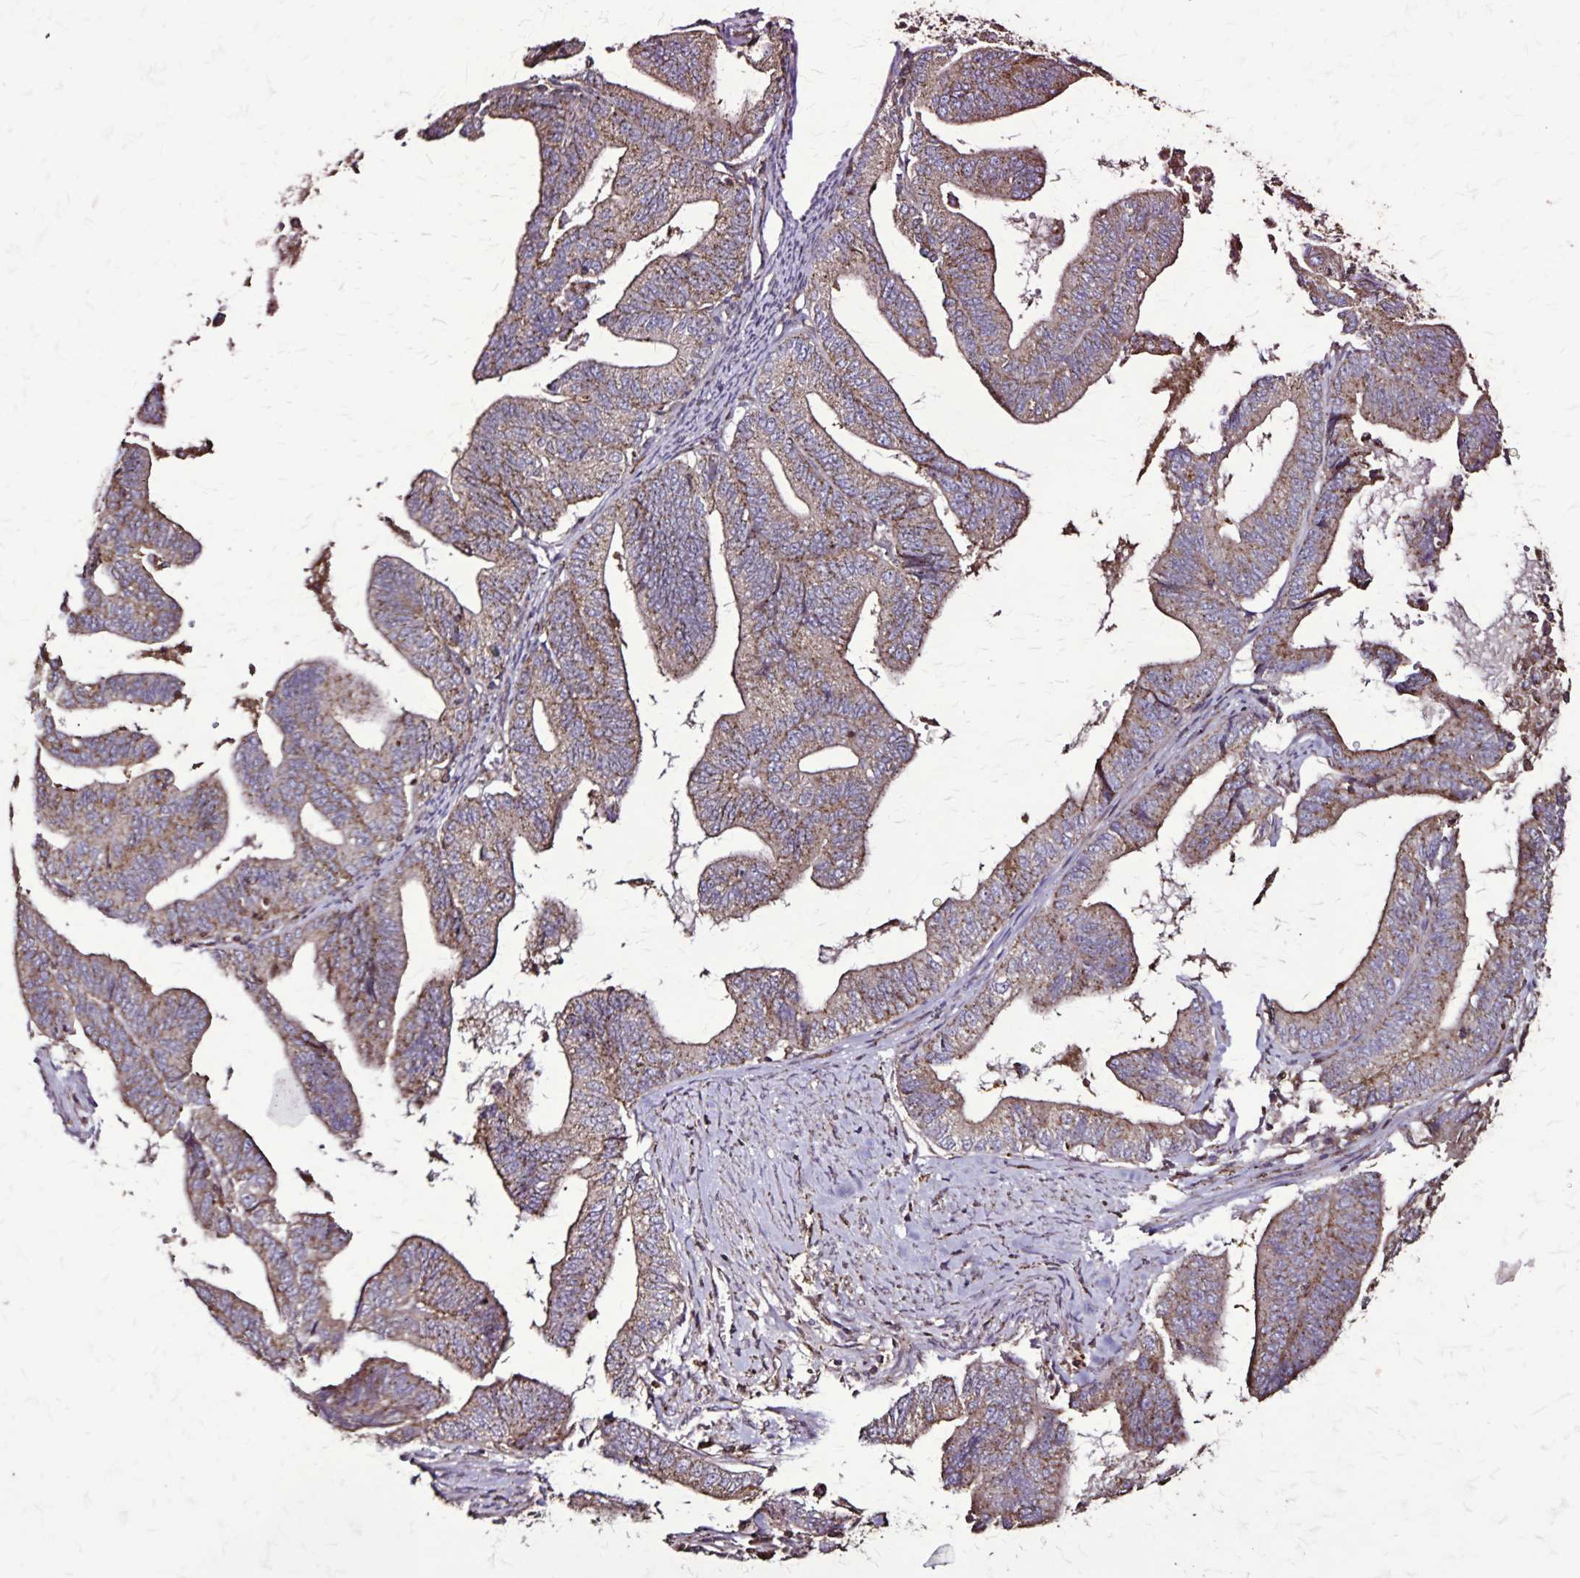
{"staining": {"intensity": "moderate", "quantity": ">75%", "location": "cytoplasmic/membranous"}, "tissue": "endometrial cancer", "cell_type": "Tumor cells", "image_type": "cancer", "snomed": [{"axis": "morphology", "description": "Adenocarcinoma, NOS"}, {"axis": "topography", "description": "Endometrium"}], "caption": "Moderate cytoplasmic/membranous expression for a protein is identified in about >75% of tumor cells of endometrial cancer using immunohistochemistry (IHC).", "gene": "CHMP1B", "patient": {"sex": "female", "age": 65}}